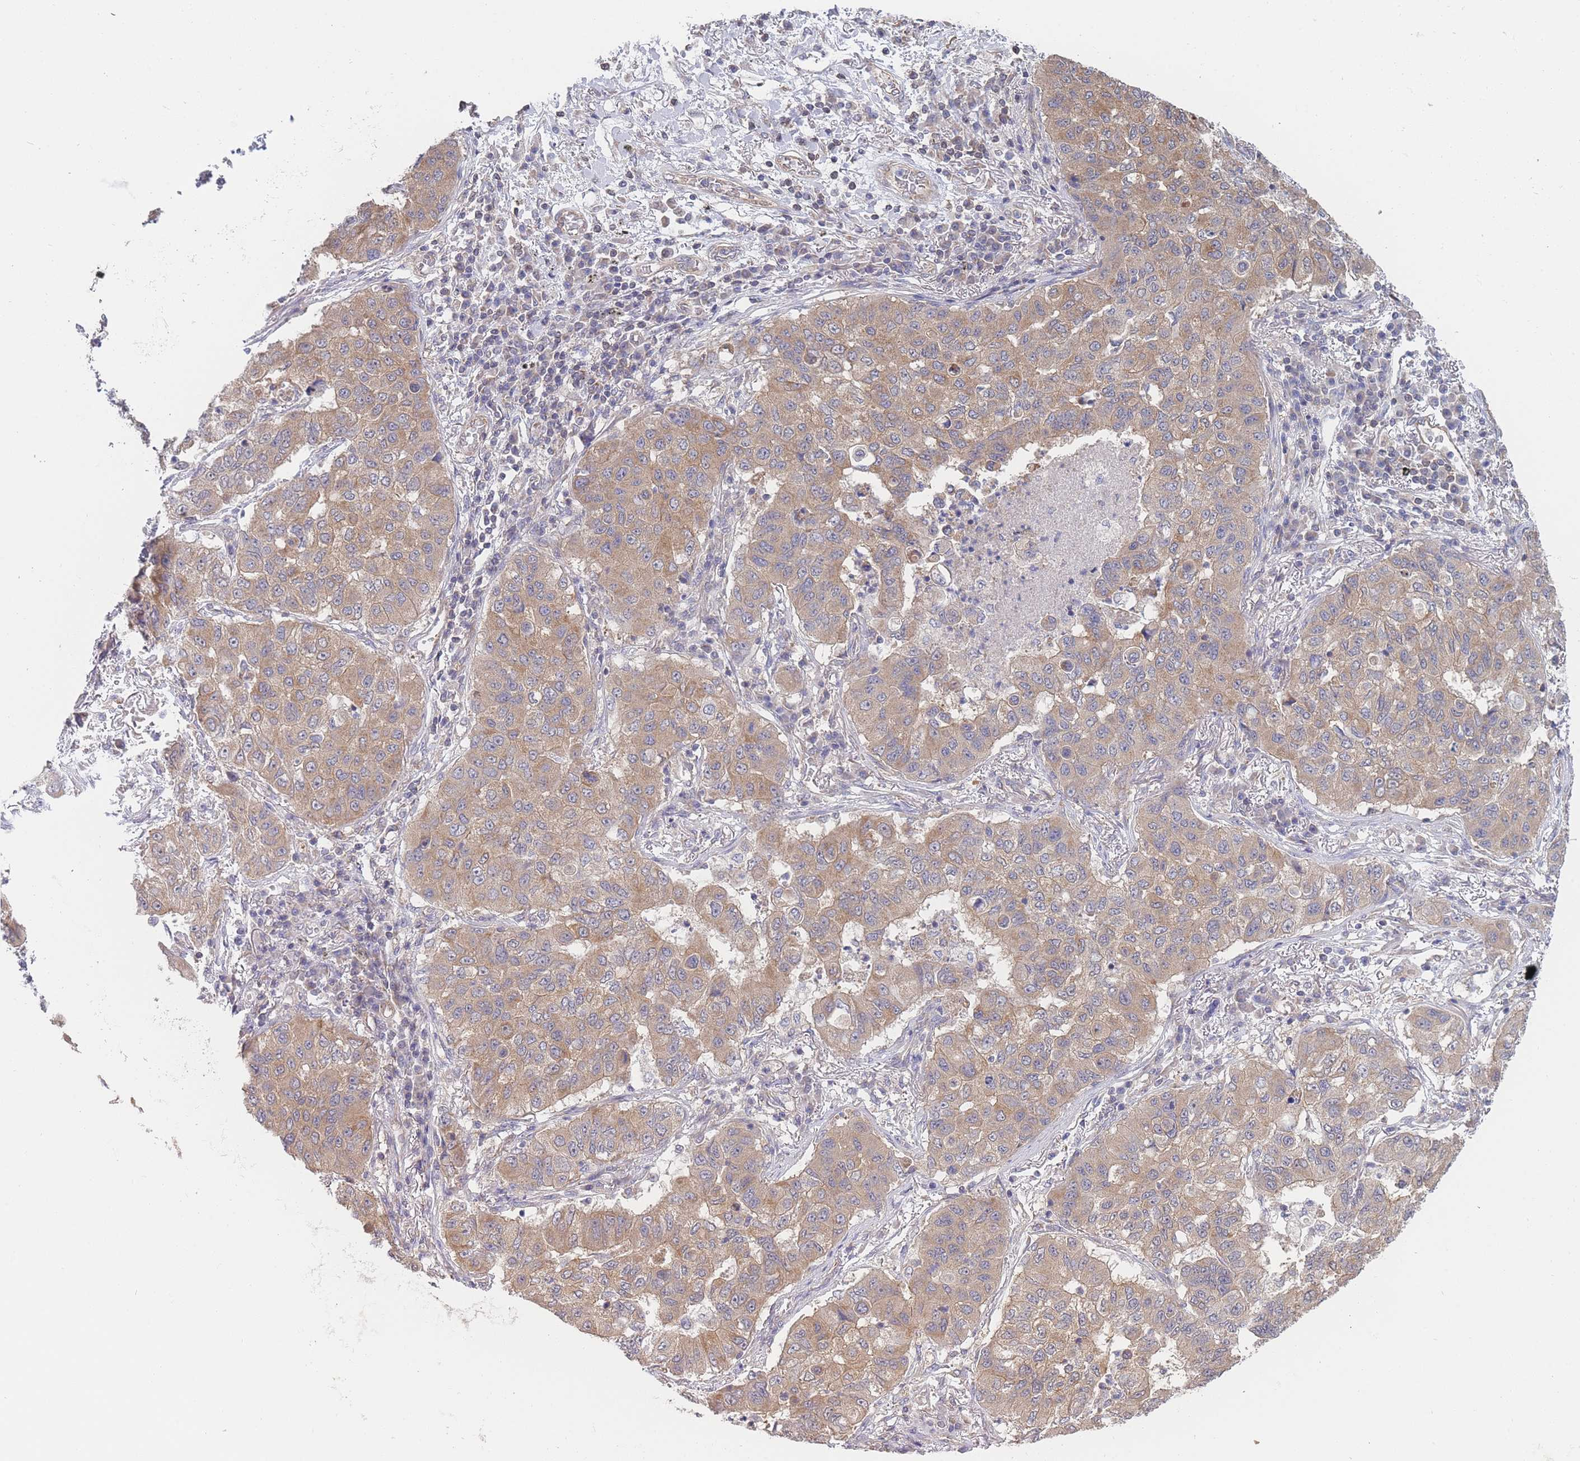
{"staining": {"intensity": "weak", "quantity": ">75%", "location": "cytoplasmic/membranous"}, "tissue": "lung cancer", "cell_type": "Tumor cells", "image_type": "cancer", "snomed": [{"axis": "morphology", "description": "Squamous cell carcinoma, NOS"}, {"axis": "topography", "description": "Lung"}], "caption": "IHC of squamous cell carcinoma (lung) shows low levels of weak cytoplasmic/membranous expression in approximately >75% of tumor cells.", "gene": "MRPS18B", "patient": {"sex": "male", "age": 74}}